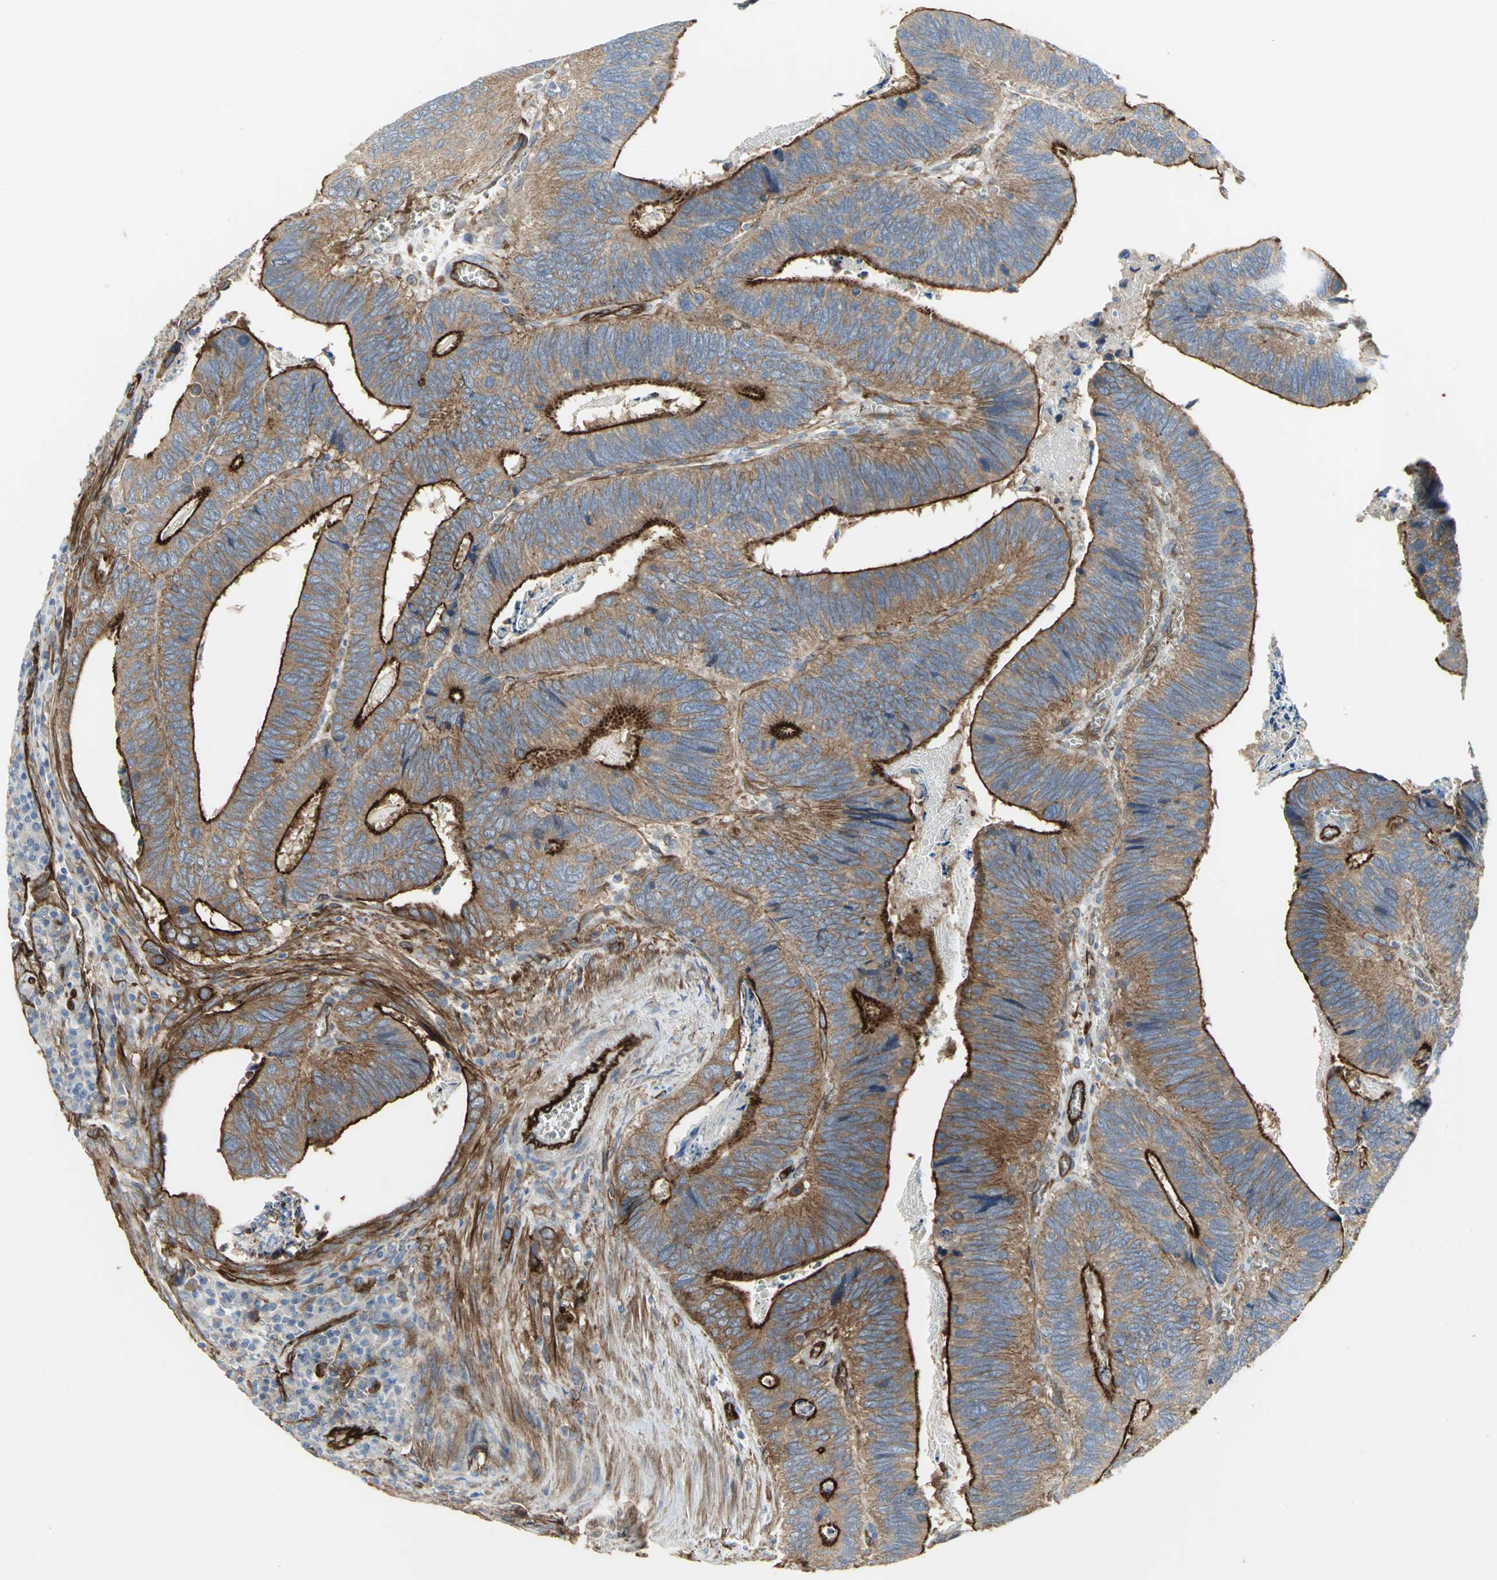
{"staining": {"intensity": "strong", "quantity": ">75%", "location": "cytoplasmic/membranous"}, "tissue": "colorectal cancer", "cell_type": "Tumor cells", "image_type": "cancer", "snomed": [{"axis": "morphology", "description": "Adenocarcinoma, NOS"}, {"axis": "topography", "description": "Colon"}], "caption": "Protein expression analysis of colorectal cancer displays strong cytoplasmic/membranous expression in approximately >75% of tumor cells. Immunohistochemistry (ihc) stains the protein of interest in brown and the nuclei are stained blue.", "gene": "FLNB", "patient": {"sex": "male", "age": 72}}